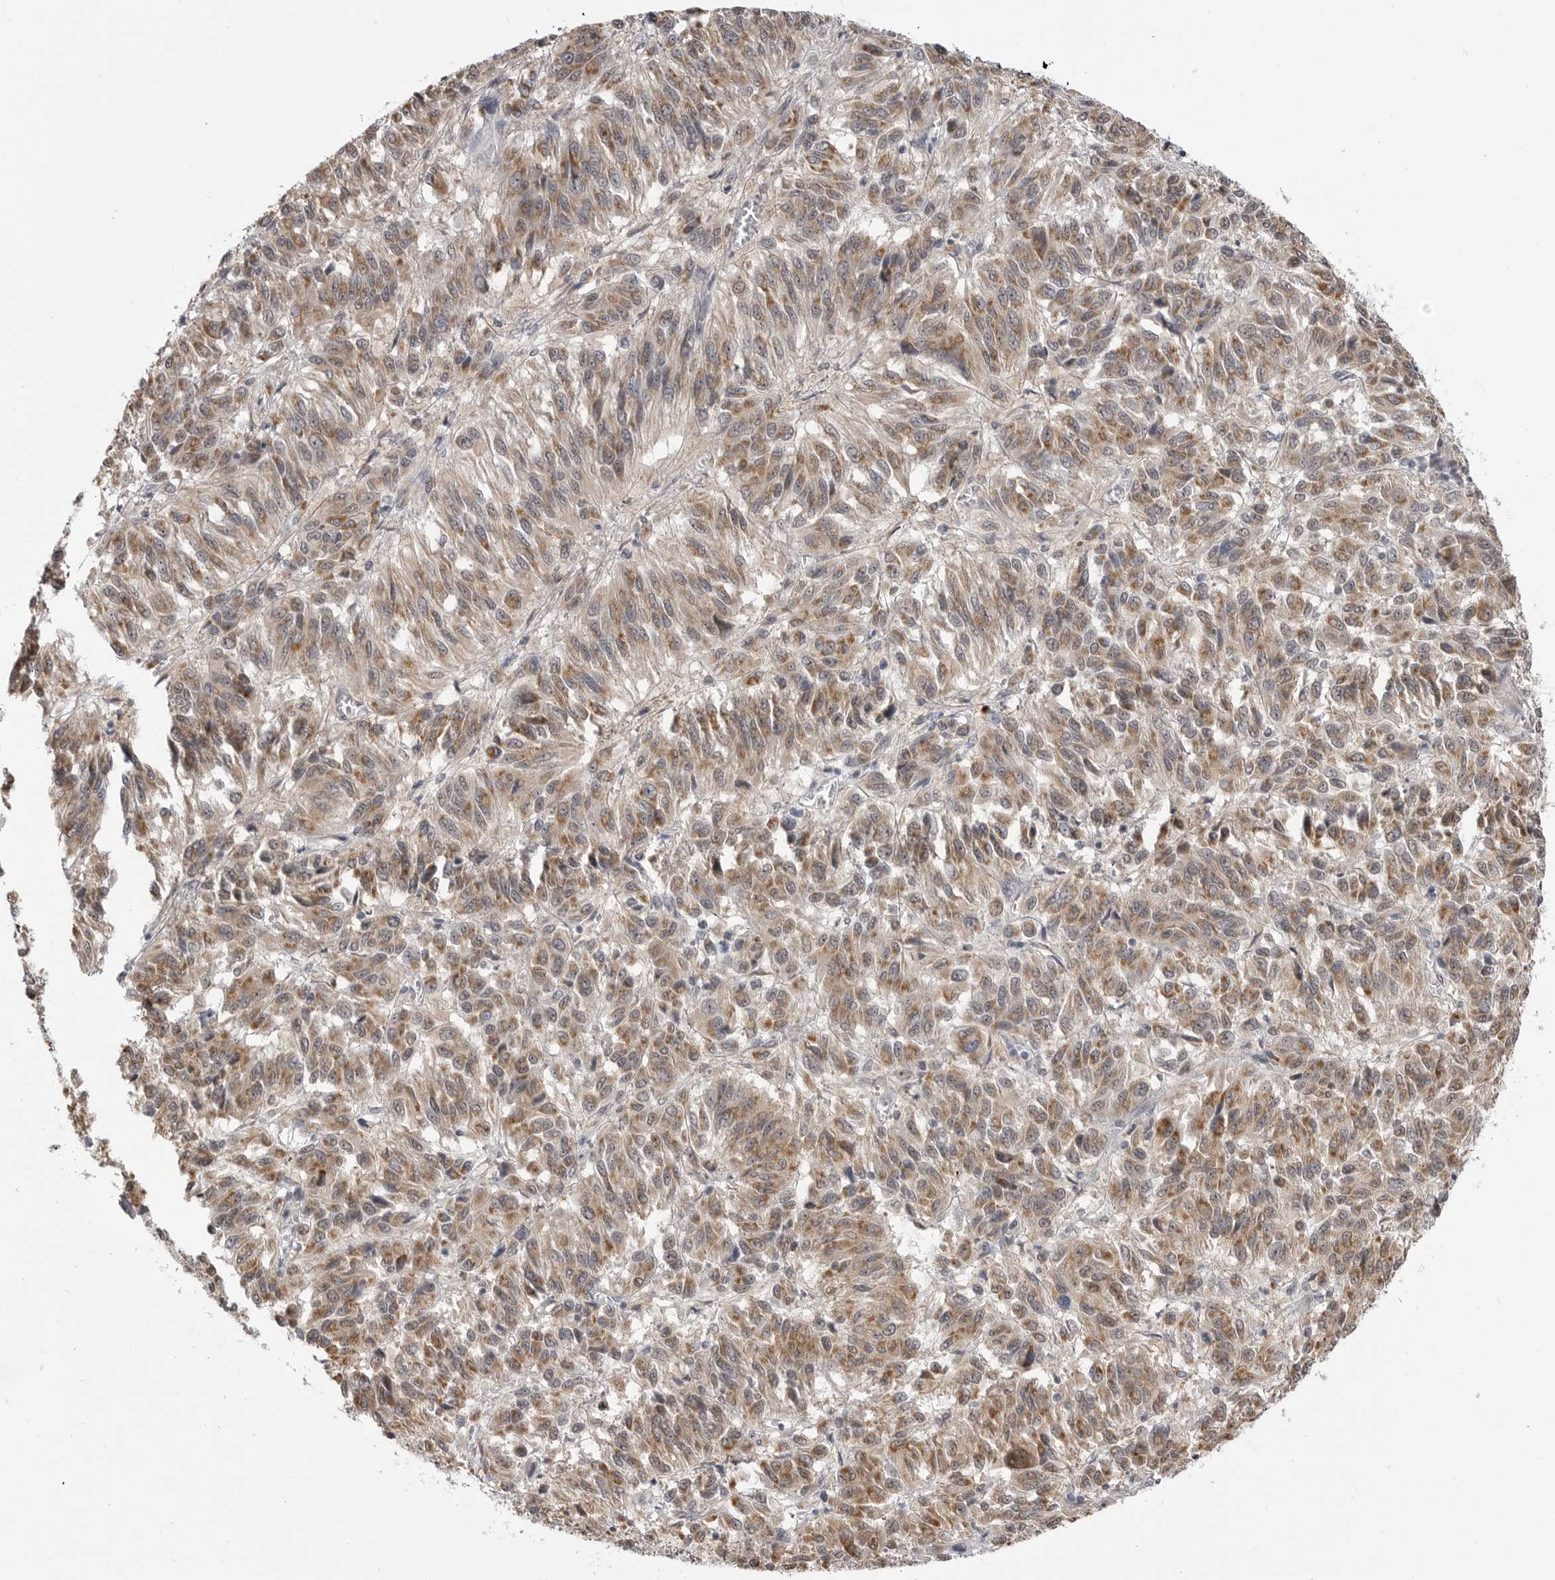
{"staining": {"intensity": "moderate", "quantity": ">75%", "location": "cytoplasmic/membranous"}, "tissue": "melanoma", "cell_type": "Tumor cells", "image_type": "cancer", "snomed": [{"axis": "morphology", "description": "Malignant melanoma, Metastatic site"}, {"axis": "topography", "description": "Lung"}], "caption": "Protein expression analysis of human melanoma reveals moderate cytoplasmic/membranous expression in about >75% of tumor cells.", "gene": "FH", "patient": {"sex": "male", "age": 64}}